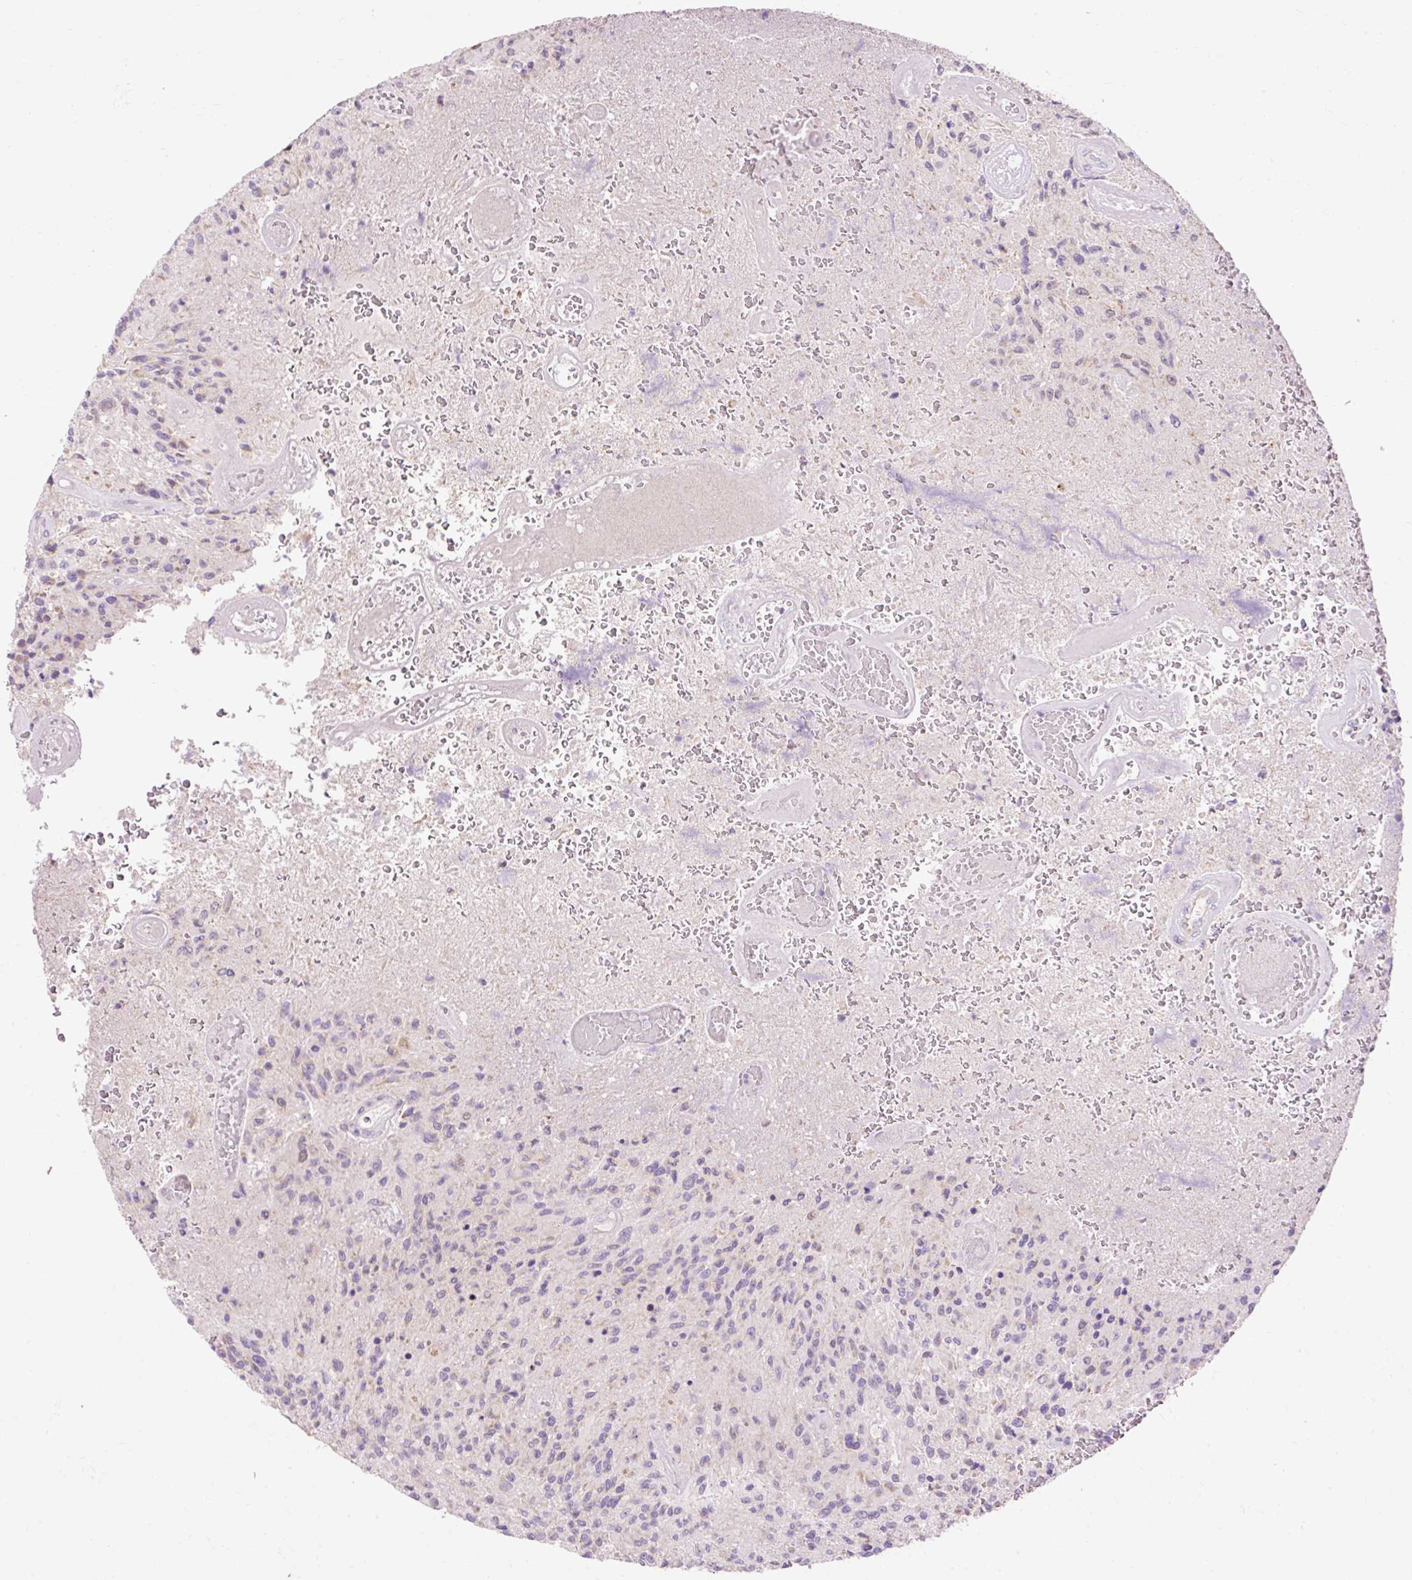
{"staining": {"intensity": "negative", "quantity": "none", "location": "none"}, "tissue": "glioma", "cell_type": "Tumor cells", "image_type": "cancer", "snomed": [{"axis": "morphology", "description": "Normal tissue, NOS"}, {"axis": "morphology", "description": "Glioma, malignant, High grade"}, {"axis": "topography", "description": "Cerebral cortex"}], "caption": "This is an IHC histopathology image of glioma. There is no staining in tumor cells.", "gene": "IMMT", "patient": {"sex": "male", "age": 56}}